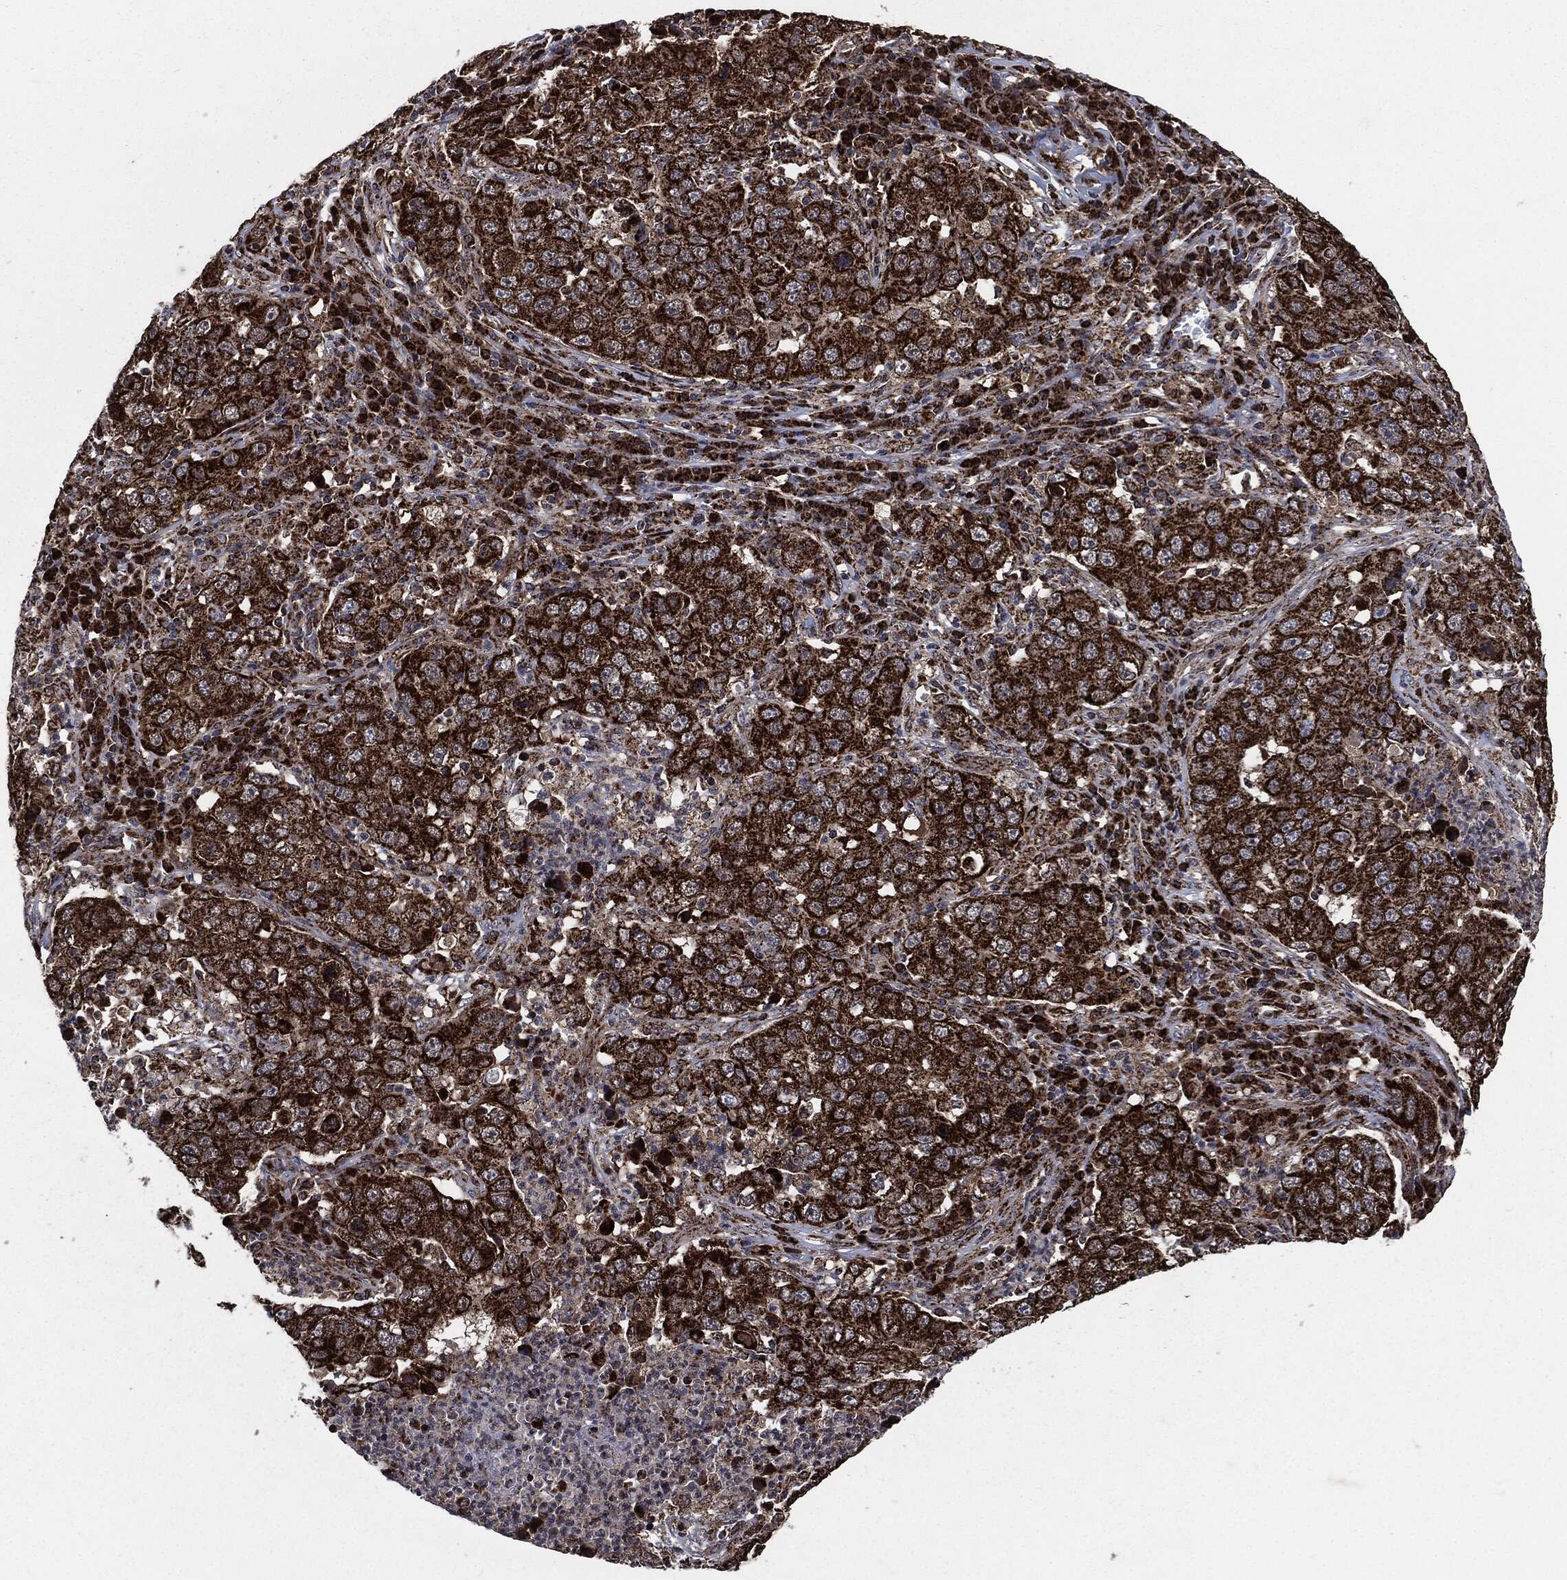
{"staining": {"intensity": "strong", "quantity": "25%-75%", "location": "cytoplasmic/membranous"}, "tissue": "lung cancer", "cell_type": "Tumor cells", "image_type": "cancer", "snomed": [{"axis": "morphology", "description": "Adenocarcinoma, NOS"}, {"axis": "topography", "description": "Lung"}], "caption": "An immunohistochemistry (IHC) micrograph of tumor tissue is shown. Protein staining in brown highlights strong cytoplasmic/membranous positivity in adenocarcinoma (lung) within tumor cells.", "gene": "FH", "patient": {"sex": "male", "age": 73}}